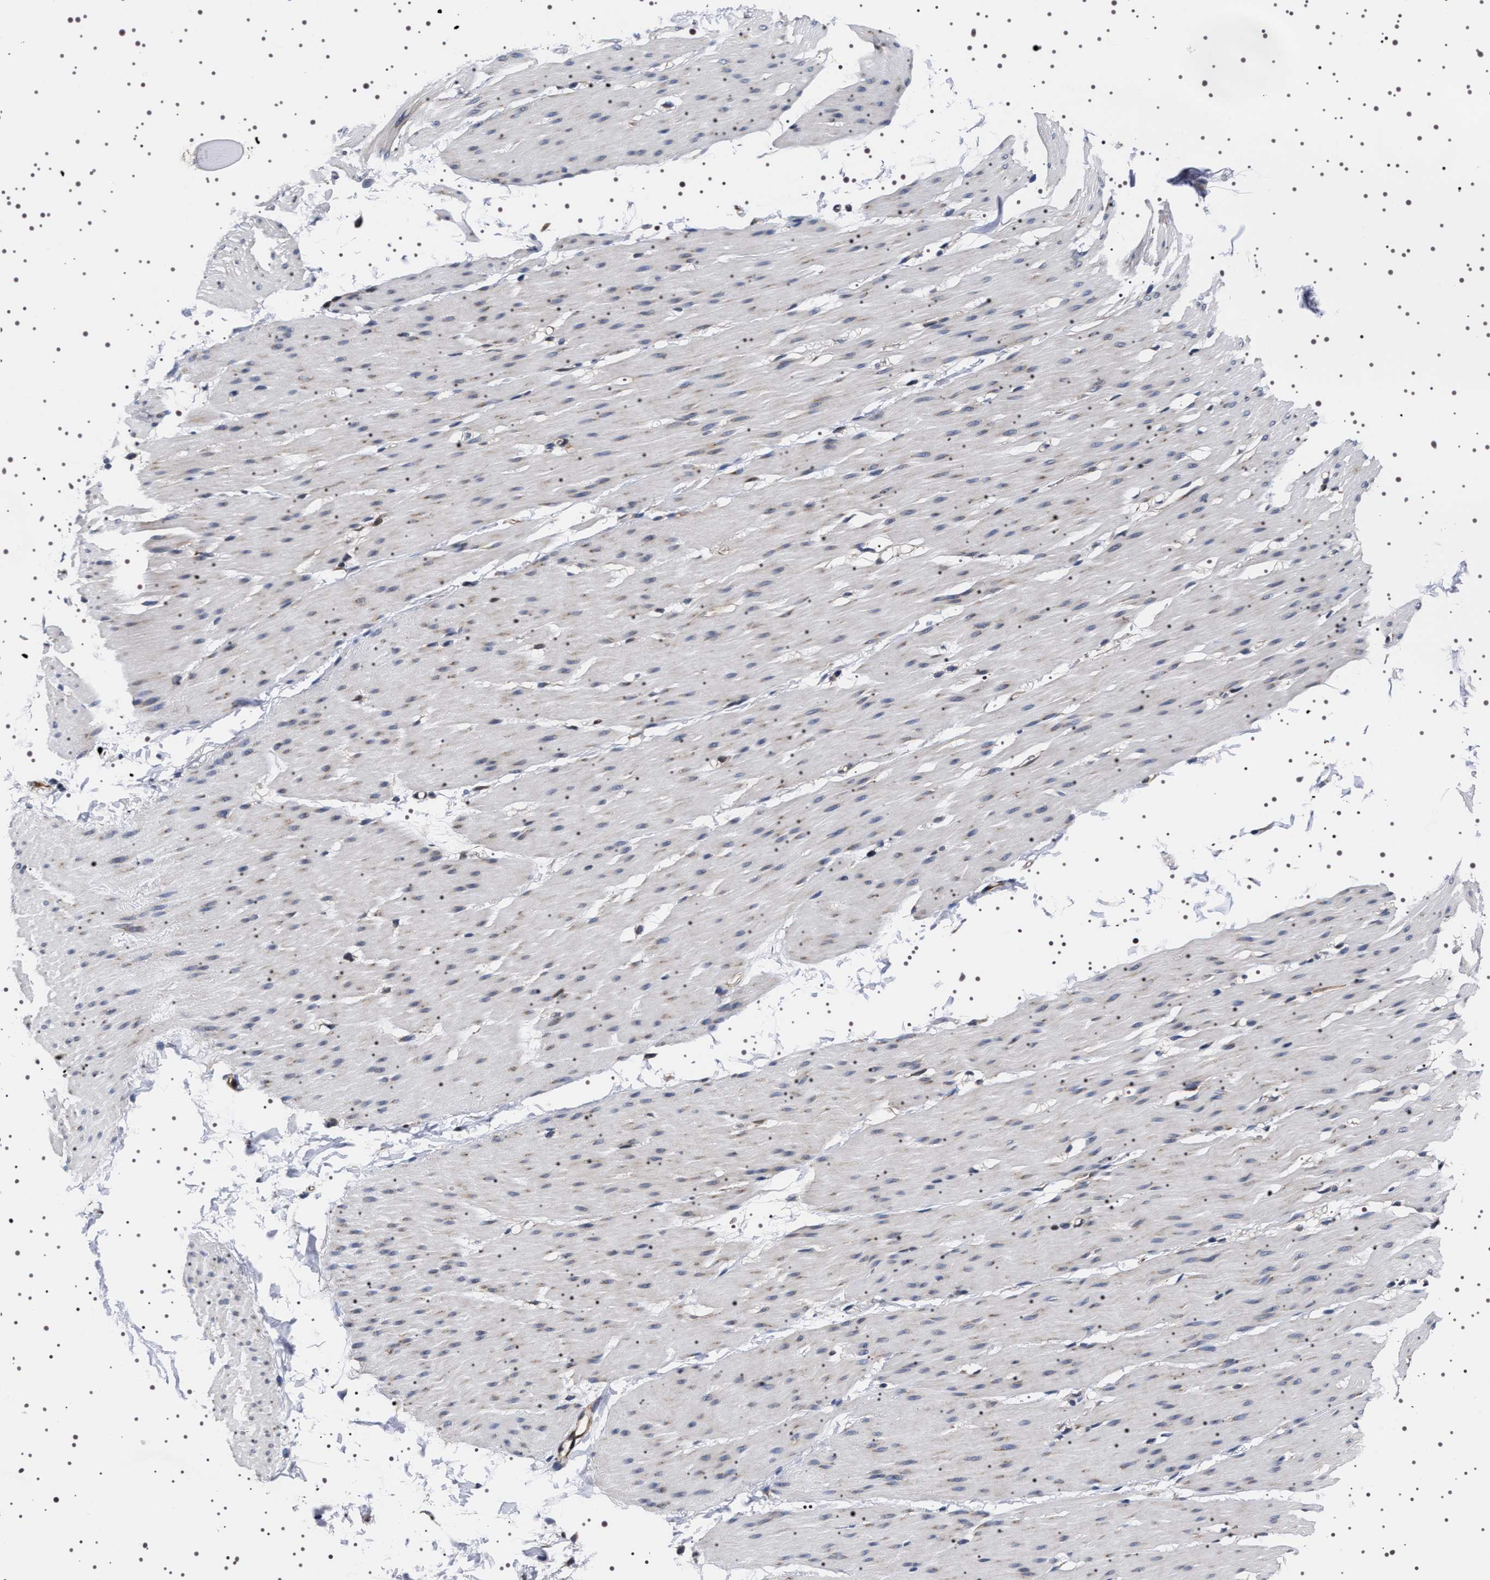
{"staining": {"intensity": "weak", "quantity": "<25%", "location": "cytoplasmic/membranous"}, "tissue": "smooth muscle", "cell_type": "Smooth muscle cells", "image_type": "normal", "snomed": [{"axis": "morphology", "description": "Normal tissue, NOS"}, {"axis": "topography", "description": "Smooth muscle"}, {"axis": "topography", "description": "Colon"}], "caption": "Human smooth muscle stained for a protein using immunohistochemistry reveals no staining in smooth muscle cells.", "gene": "DARS1", "patient": {"sex": "male", "age": 67}}